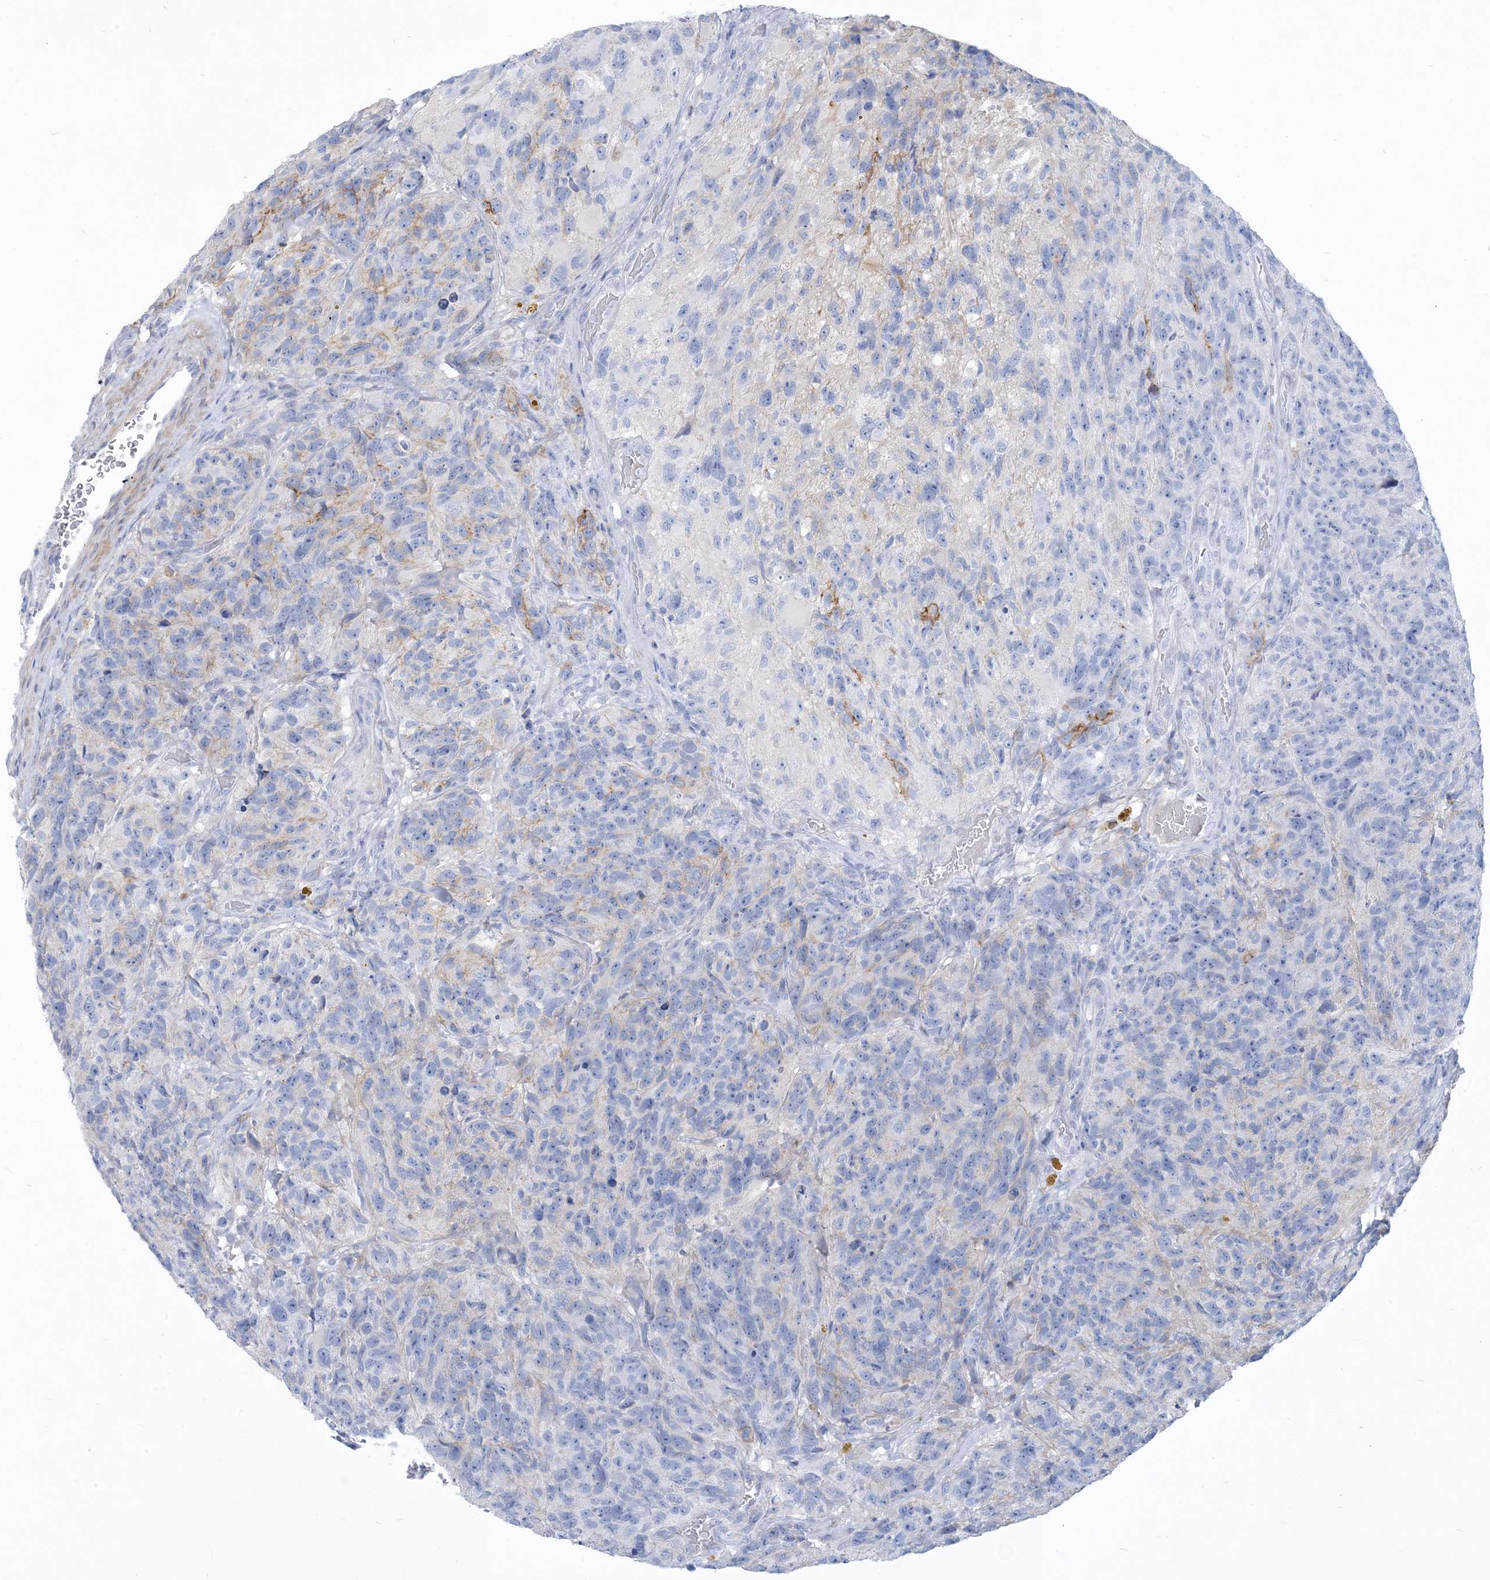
{"staining": {"intensity": "negative", "quantity": "none", "location": "none"}, "tissue": "glioma", "cell_type": "Tumor cells", "image_type": "cancer", "snomed": [{"axis": "morphology", "description": "Glioma, malignant, High grade"}, {"axis": "topography", "description": "Brain"}], "caption": "Immunohistochemistry (IHC) photomicrograph of malignant glioma (high-grade) stained for a protein (brown), which displays no positivity in tumor cells.", "gene": "MOXD1", "patient": {"sex": "male", "age": 69}}